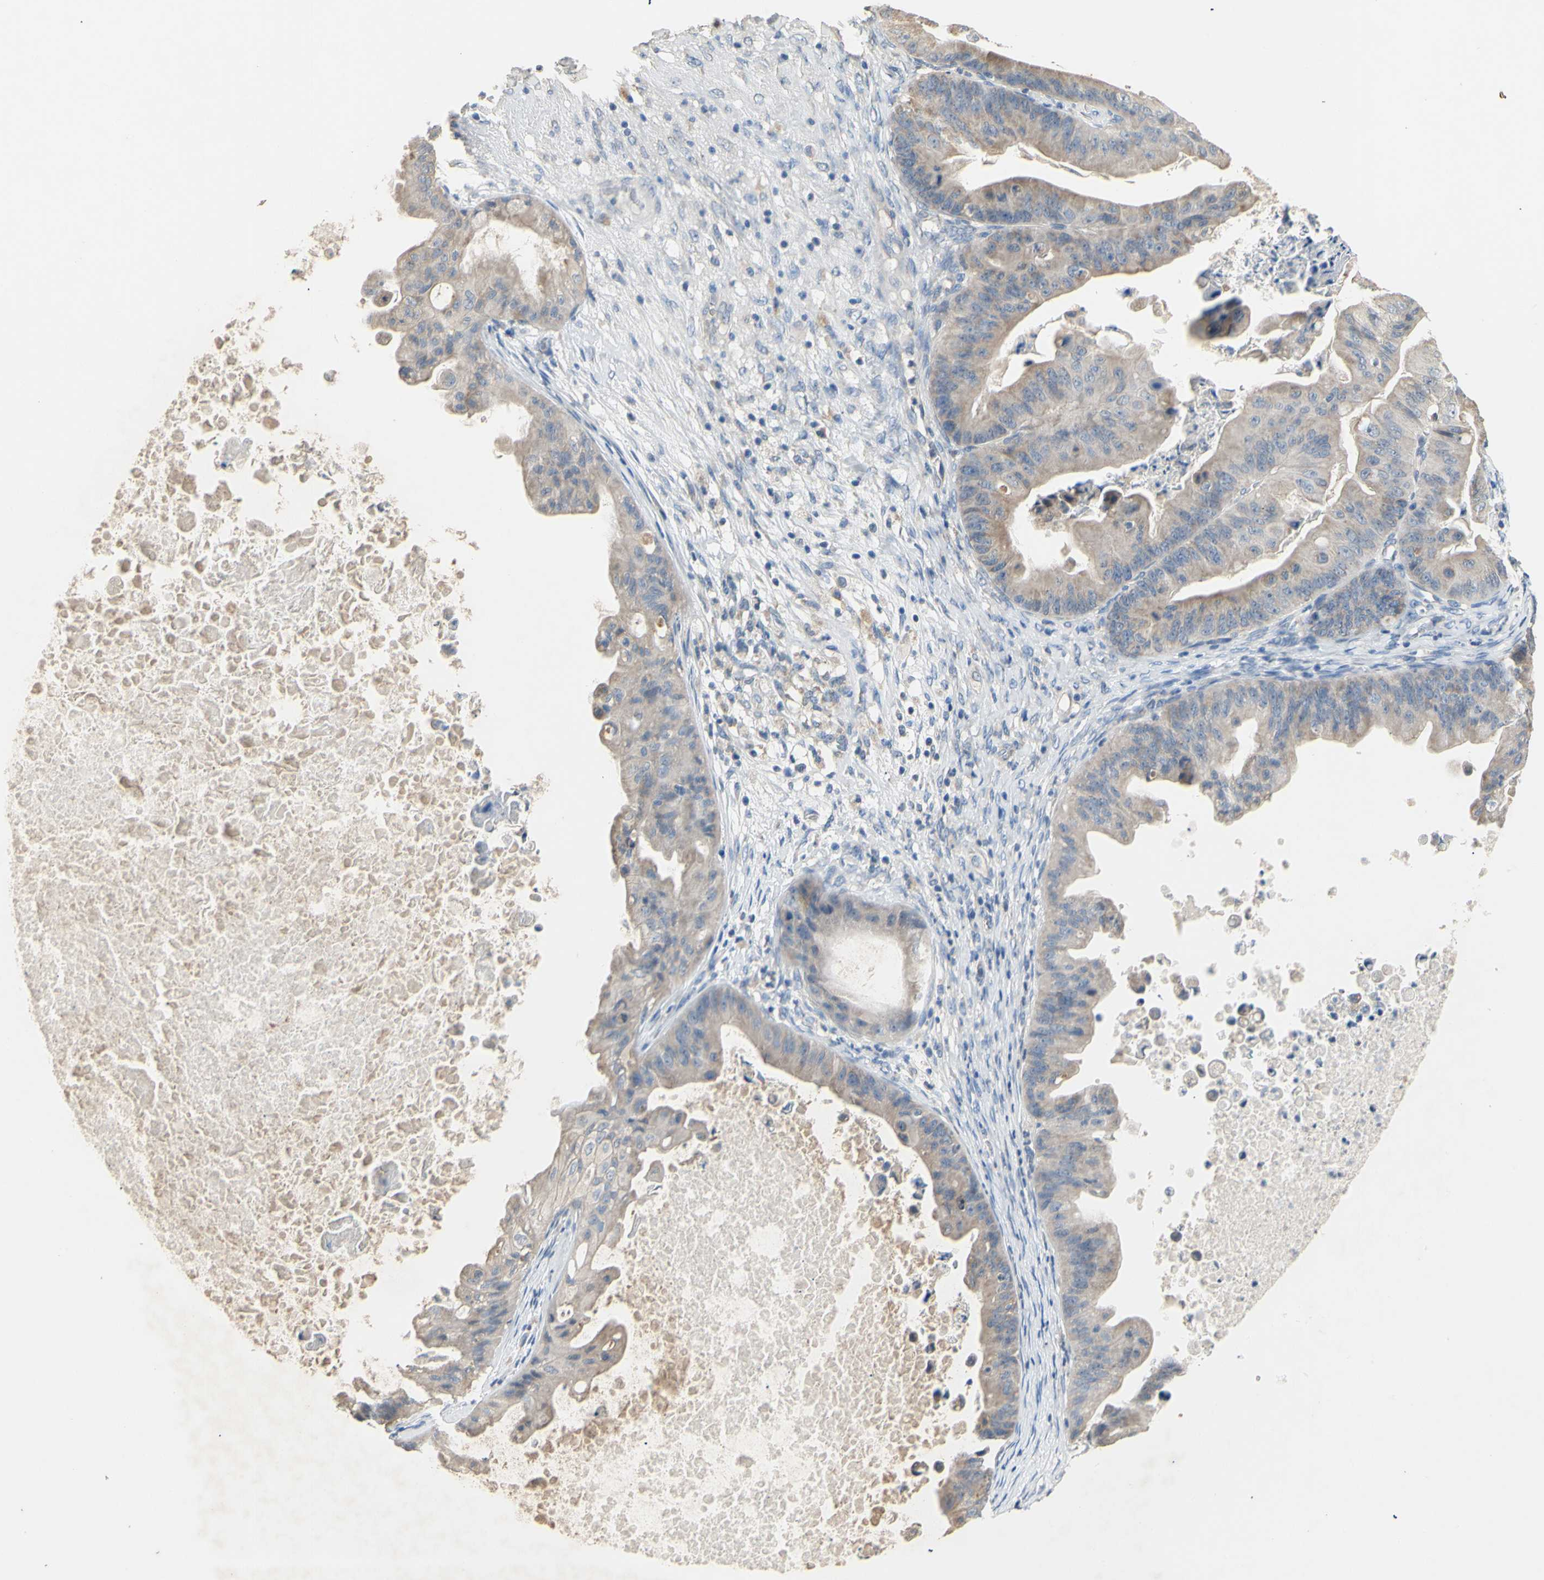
{"staining": {"intensity": "weak", "quantity": "<25%", "location": "cytoplasmic/membranous"}, "tissue": "ovarian cancer", "cell_type": "Tumor cells", "image_type": "cancer", "snomed": [{"axis": "morphology", "description": "Cystadenocarcinoma, mucinous, NOS"}, {"axis": "topography", "description": "Ovary"}], "caption": "A high-resolution image shows immunohistochemistry (IHC) staining of mucinous cystadenocarcinoma (ovarian), which exhibits no significant staining in tumor cells.", "gene": "PTGIS", "patient": {"sex": "female", "age": 37}}